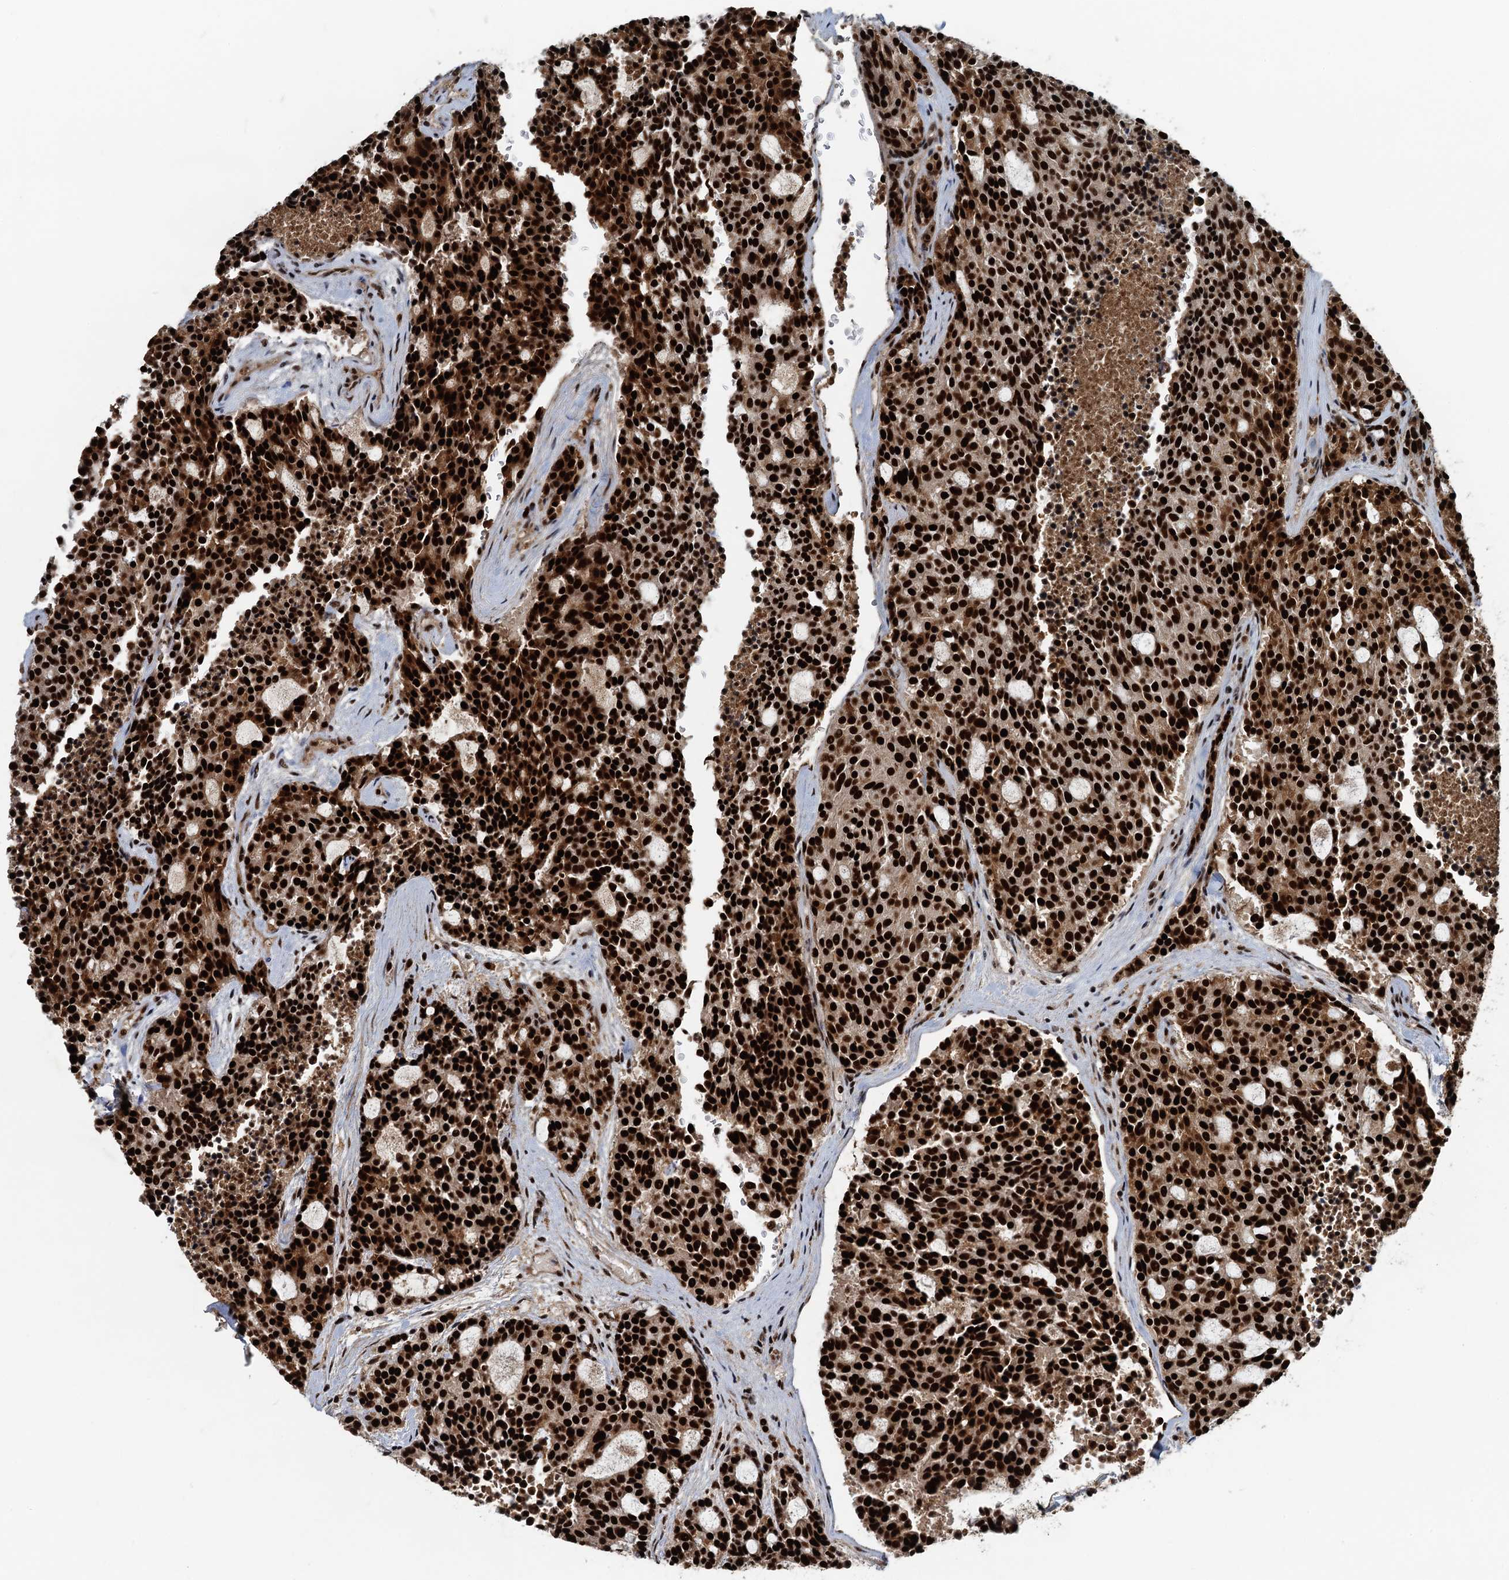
{"staining": {"intensity": "strong", "quantity": ">75%", "location": "nuclear"}, "tissue": "carcinoid", "cell_type": "Tumor cells", "image_type": "cancer", "snomed": [{"axis": "morphology", "description": "Carcinoid, malignant, NOS"}, {"axis": "topography", "description": "Pancreas"}], "caption": "Malignant carcinoid stained for a protein exhibits strong nuclear positivity in tumor cells.", "gene": "ZC3H18", "patient": {"sex": "female", "age": 54}}